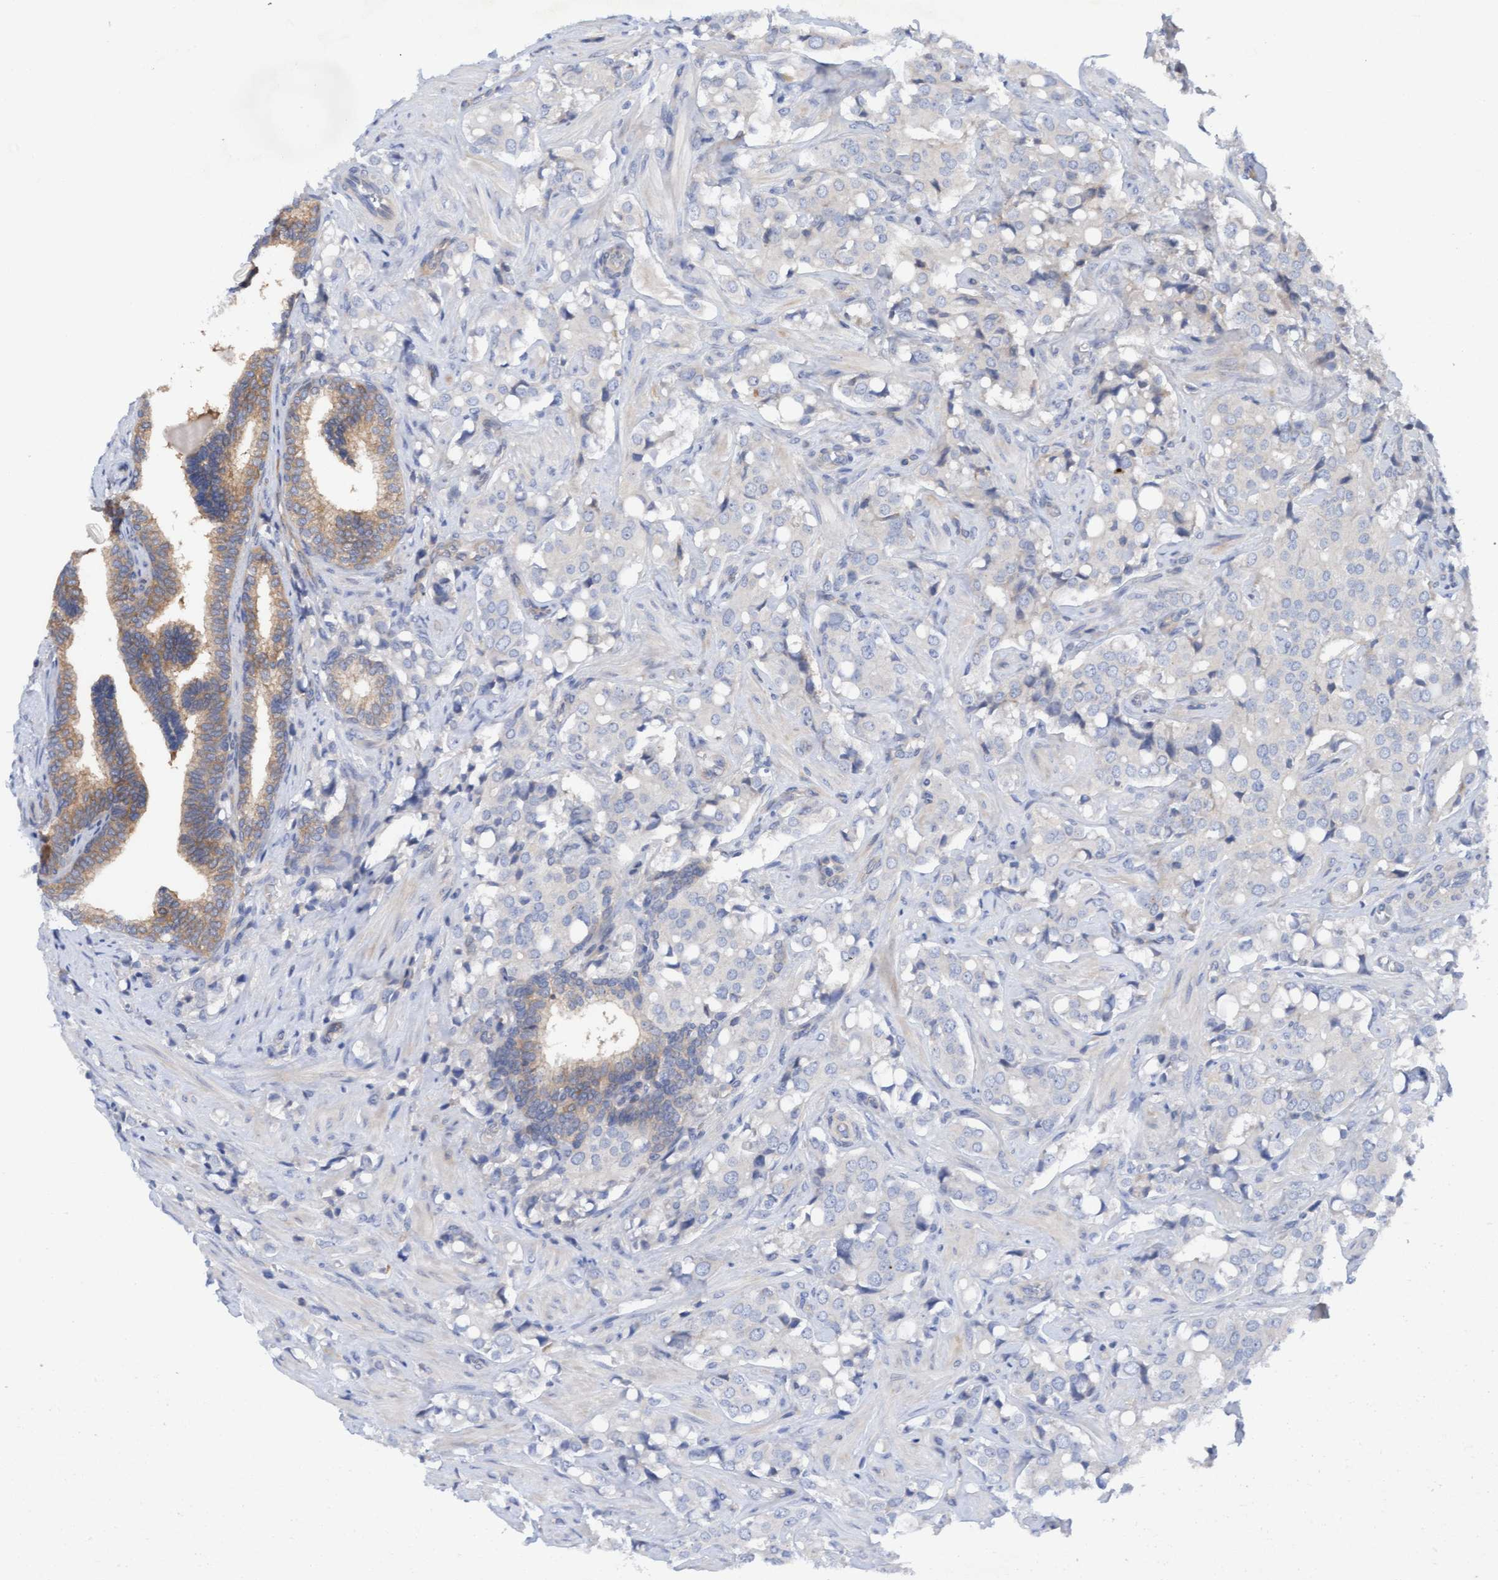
{"staining": {"intensity": "negative", "quantity": "none", "location": "none"}, "tissue": "prostate cancer", "cell_type": "Tumor cells", "image_type": "cancer", "snomed": [{"axis": "morphology", "description": "Adenocarcinoma, High grade"}, {"axis": "topography", "description": "Prostate"}], "caption": "Immunohistochemical staining of high-grade adenocarcinoma (prostate) displays no significant positivity in tumor cells.", "gene": "PLCD1", "patient": {"sex": "male", "age": 52}}